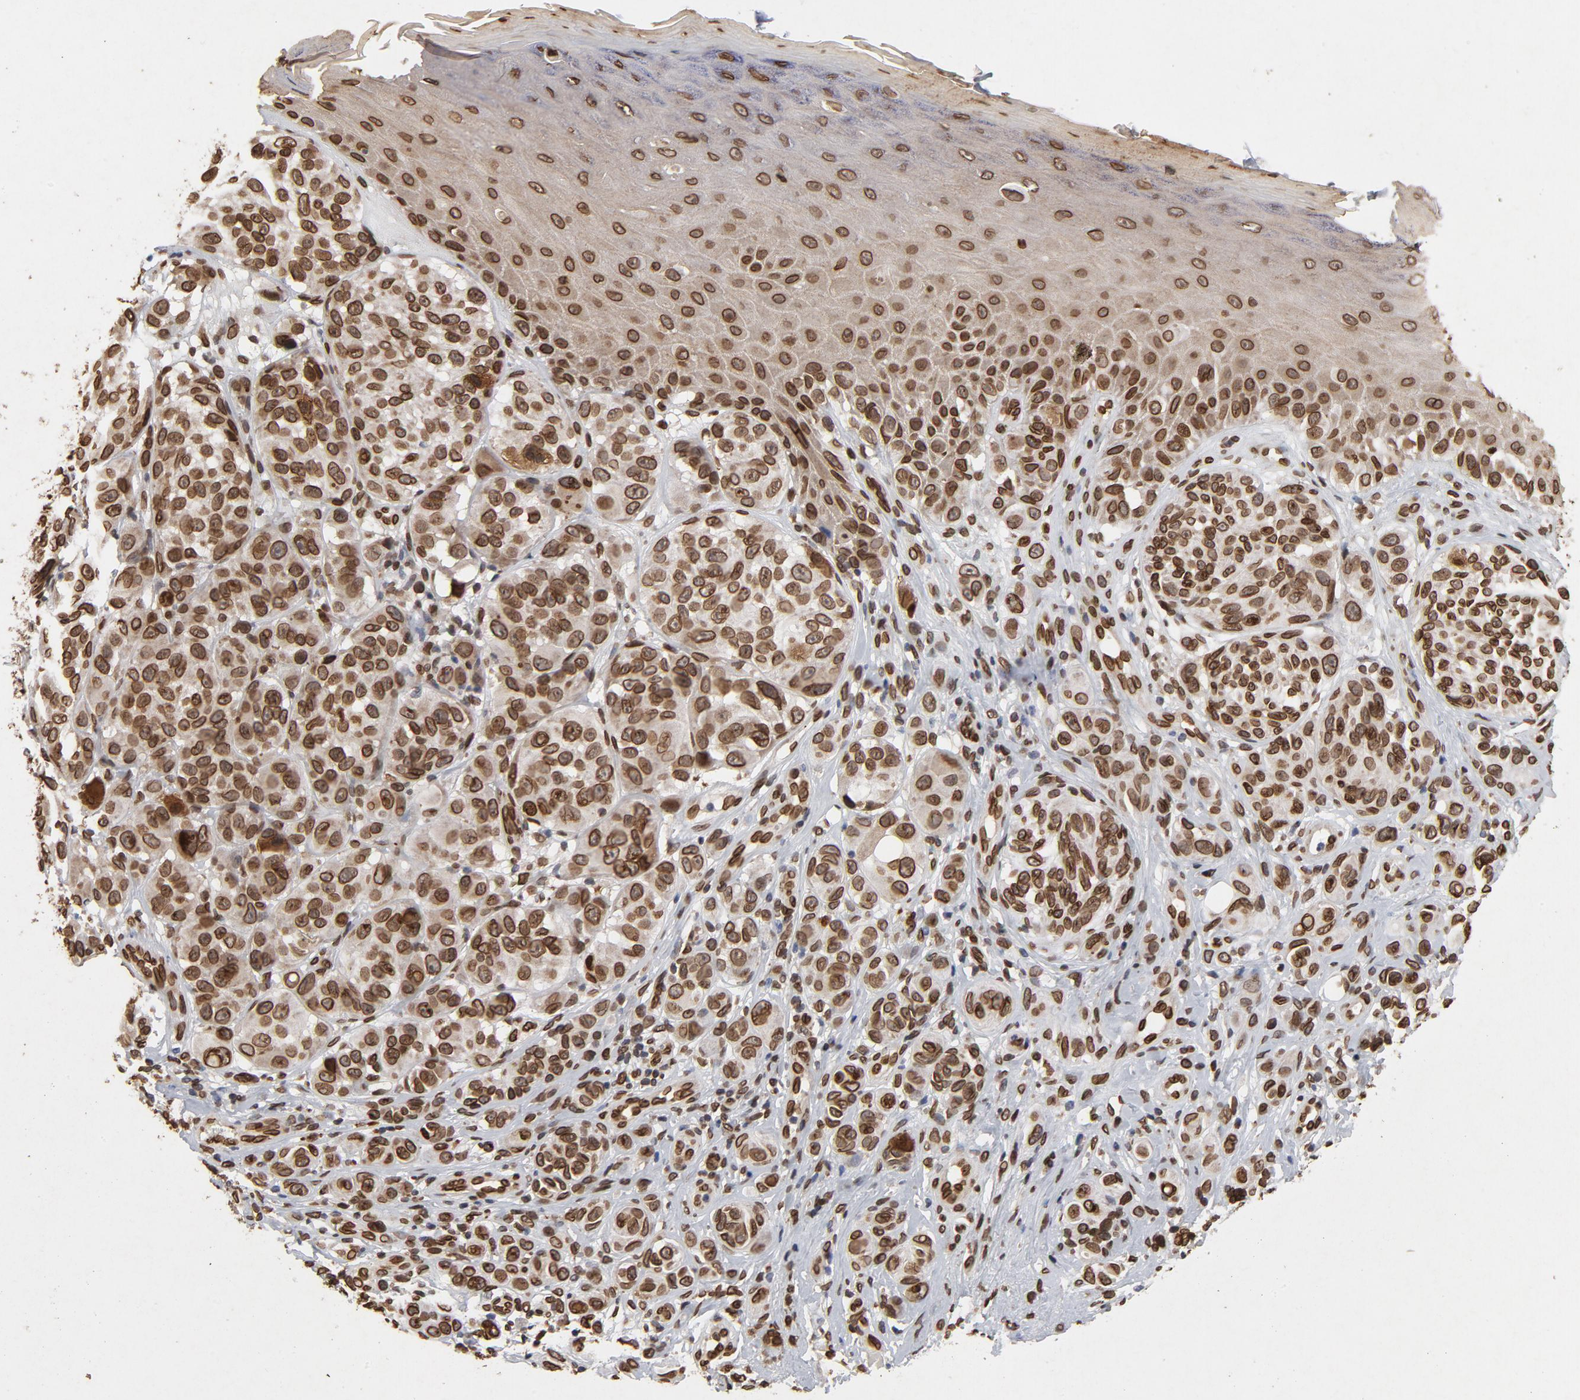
{"staining": {"intensity": "strong", "quantity": ">75%", "location": "cytoplasmic/membranous,nuclear"}, "tissue": "melanoma", "cell_type": "Tumor cells", "image_type": "cancer", "snomed": [{"axis": "morphology", "description": "Malignant melanoma, NOS"}, {"axis": "topography", "description": "Skin"}], "caption": "DAB immunohistochemical staining of melanoma exhibits strong cytoplasmic/membranous and nuclear protein staining in approximately >75% of tumor cells.", "gene": "LMNA", "patient": {"sex": "male", "age": 57}}